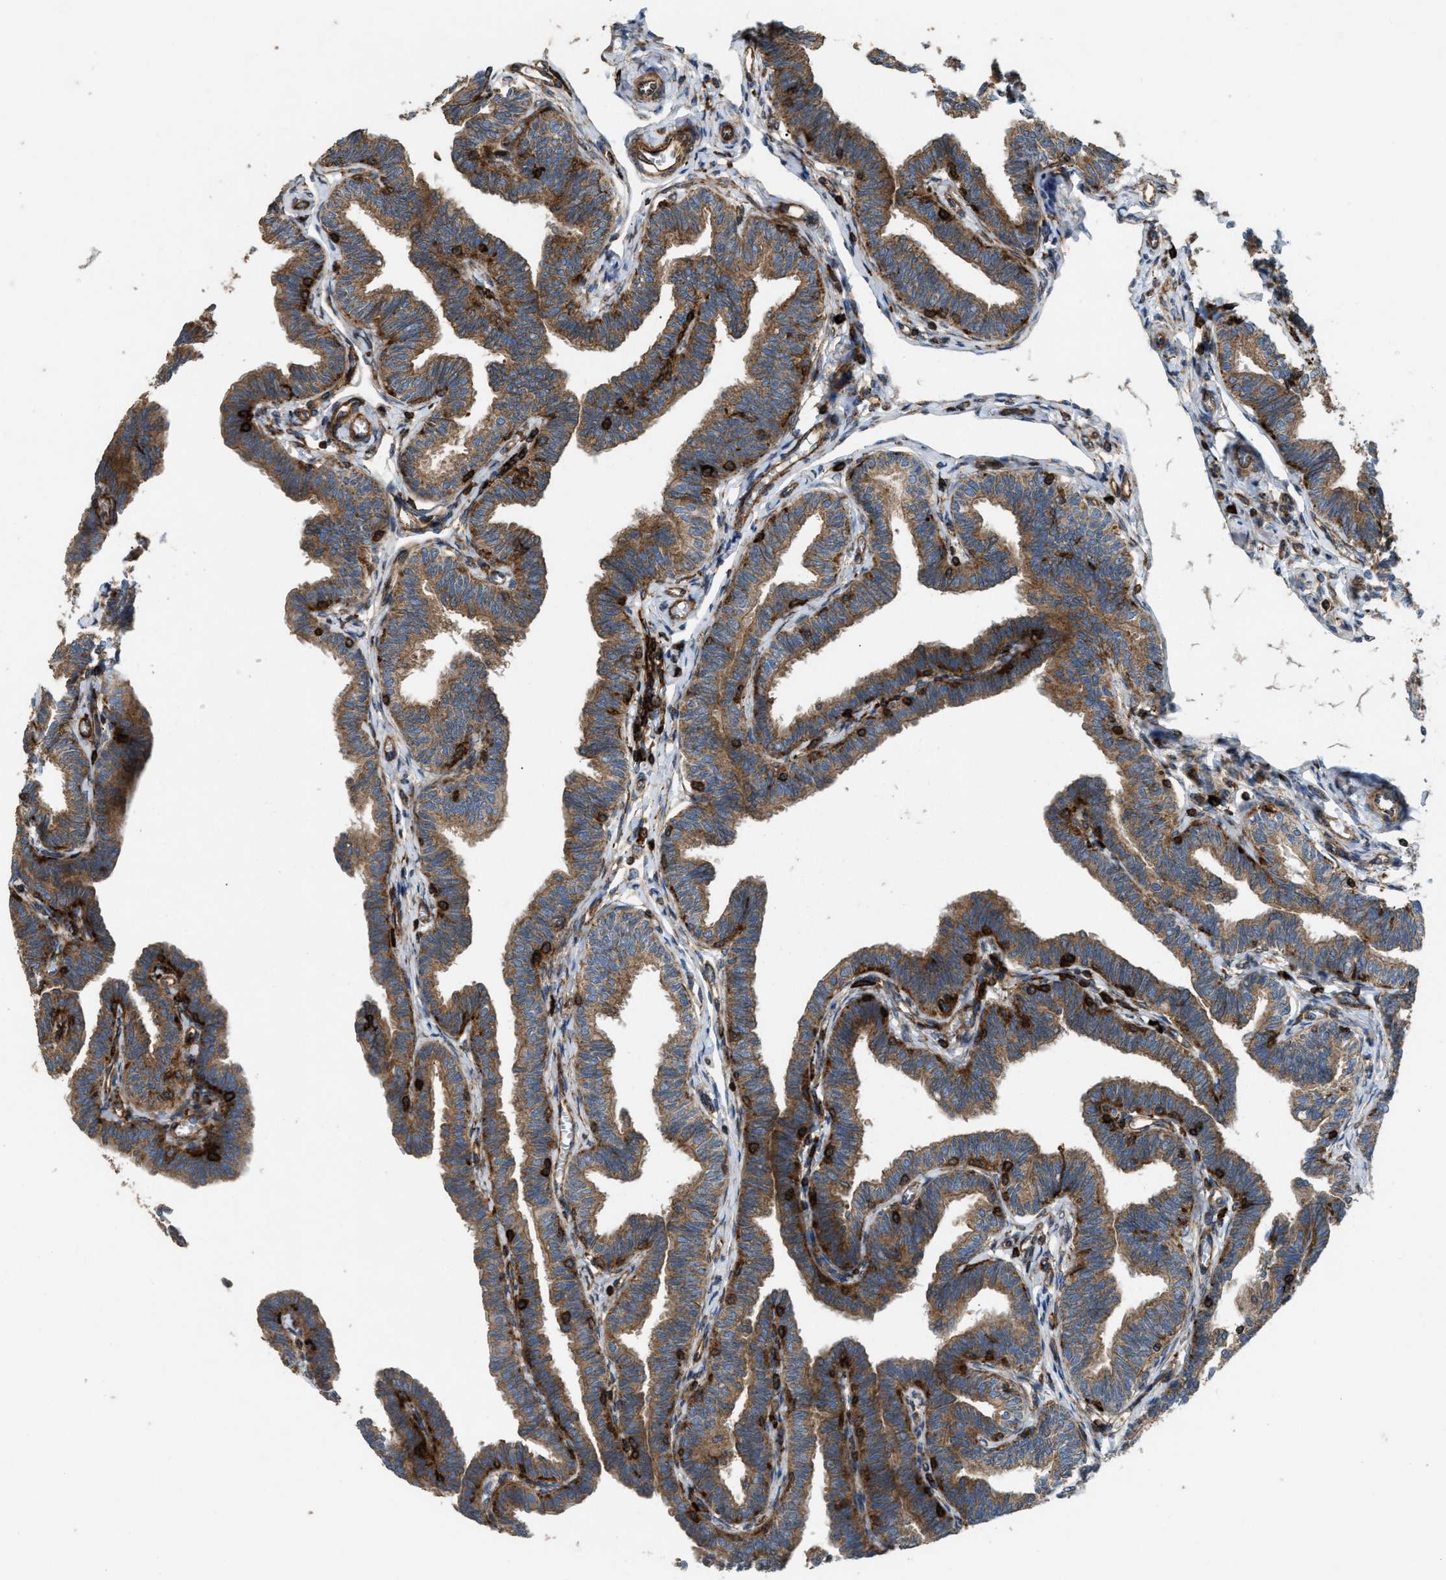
{"staining": {"intensity": "strong", "quantity": ">75%", "location": "cytoplasmic/membranous"}, "tissue": "fallopian tube", "cell_type": "Glandular cells", "image_type": "normal", "snomed": [{"axis": "morphology", "description": "Normal tissue, NOS"}, {"axis": "topography", "description": "Fallopian tube"}, {"axis": "topography", "description": "Ovary"}], "caption": "DAB immunohistochemical staining of normal fallopian tube shows strong cytoplasmic/membranous protein expression in about >75% of glandular cells.", "gene": "EGLN1", "patient": {"sex": "female", "age": 23}}